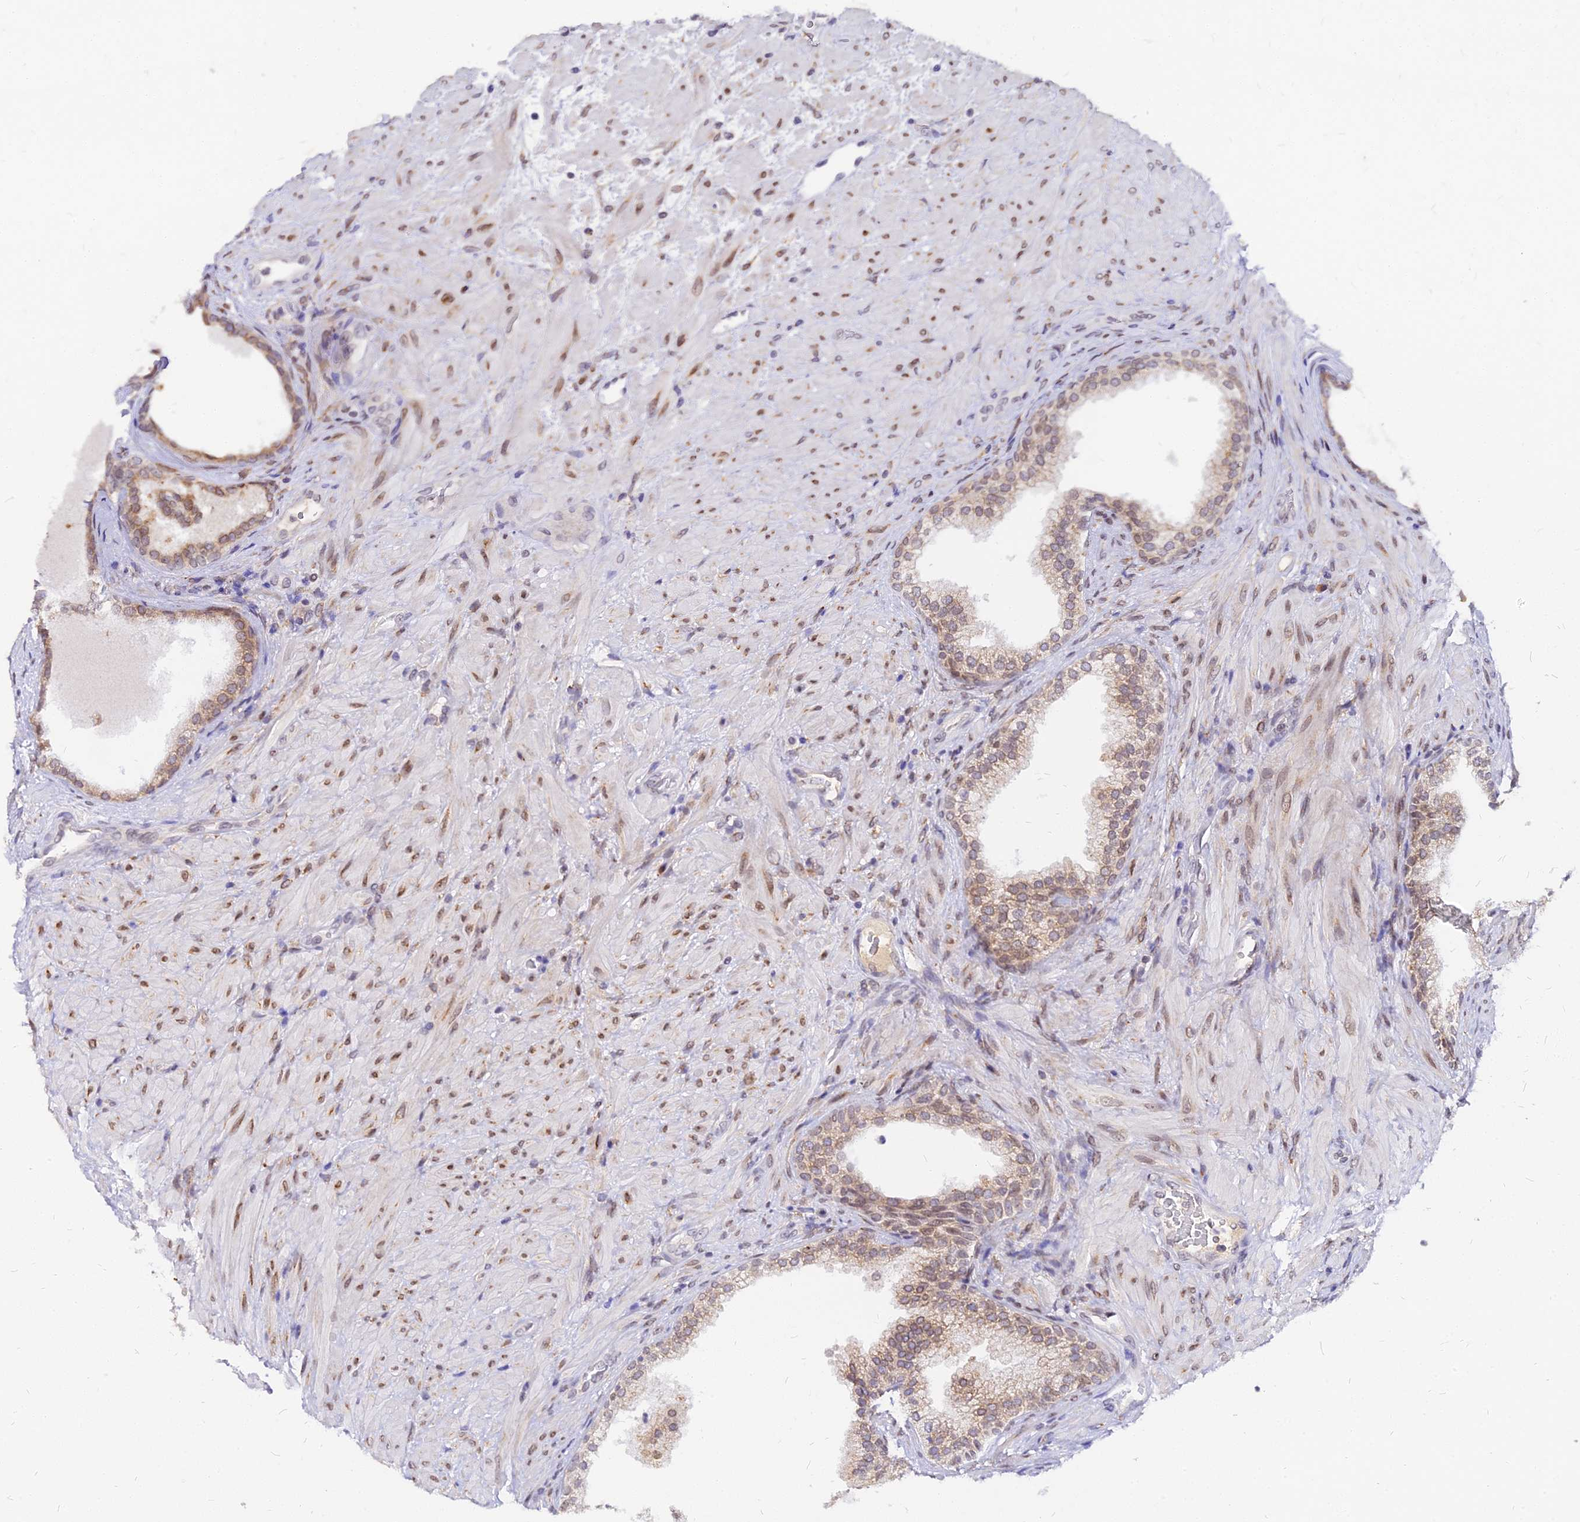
{"staining": {"intensity": "moderate", "quantity": ">75%", "location": "cytoplasmic/membranous,nuclear"}, "tissue": "prostate", "cell_type": "Glandular cells", "image_type": "normal", "snomed": [{"axis": "morphology", "description": "Normal tissue, NOS"}, {"axis": "topography", "description": "Prostate"}], "caption": "The image reveals a brown stain indicating the presence of a protein in the cytoplasmic/membranous,nuclear of glandular cells in prostate.", "gene": "RNF121", "patient": {"sex": "male", "age": 76}}